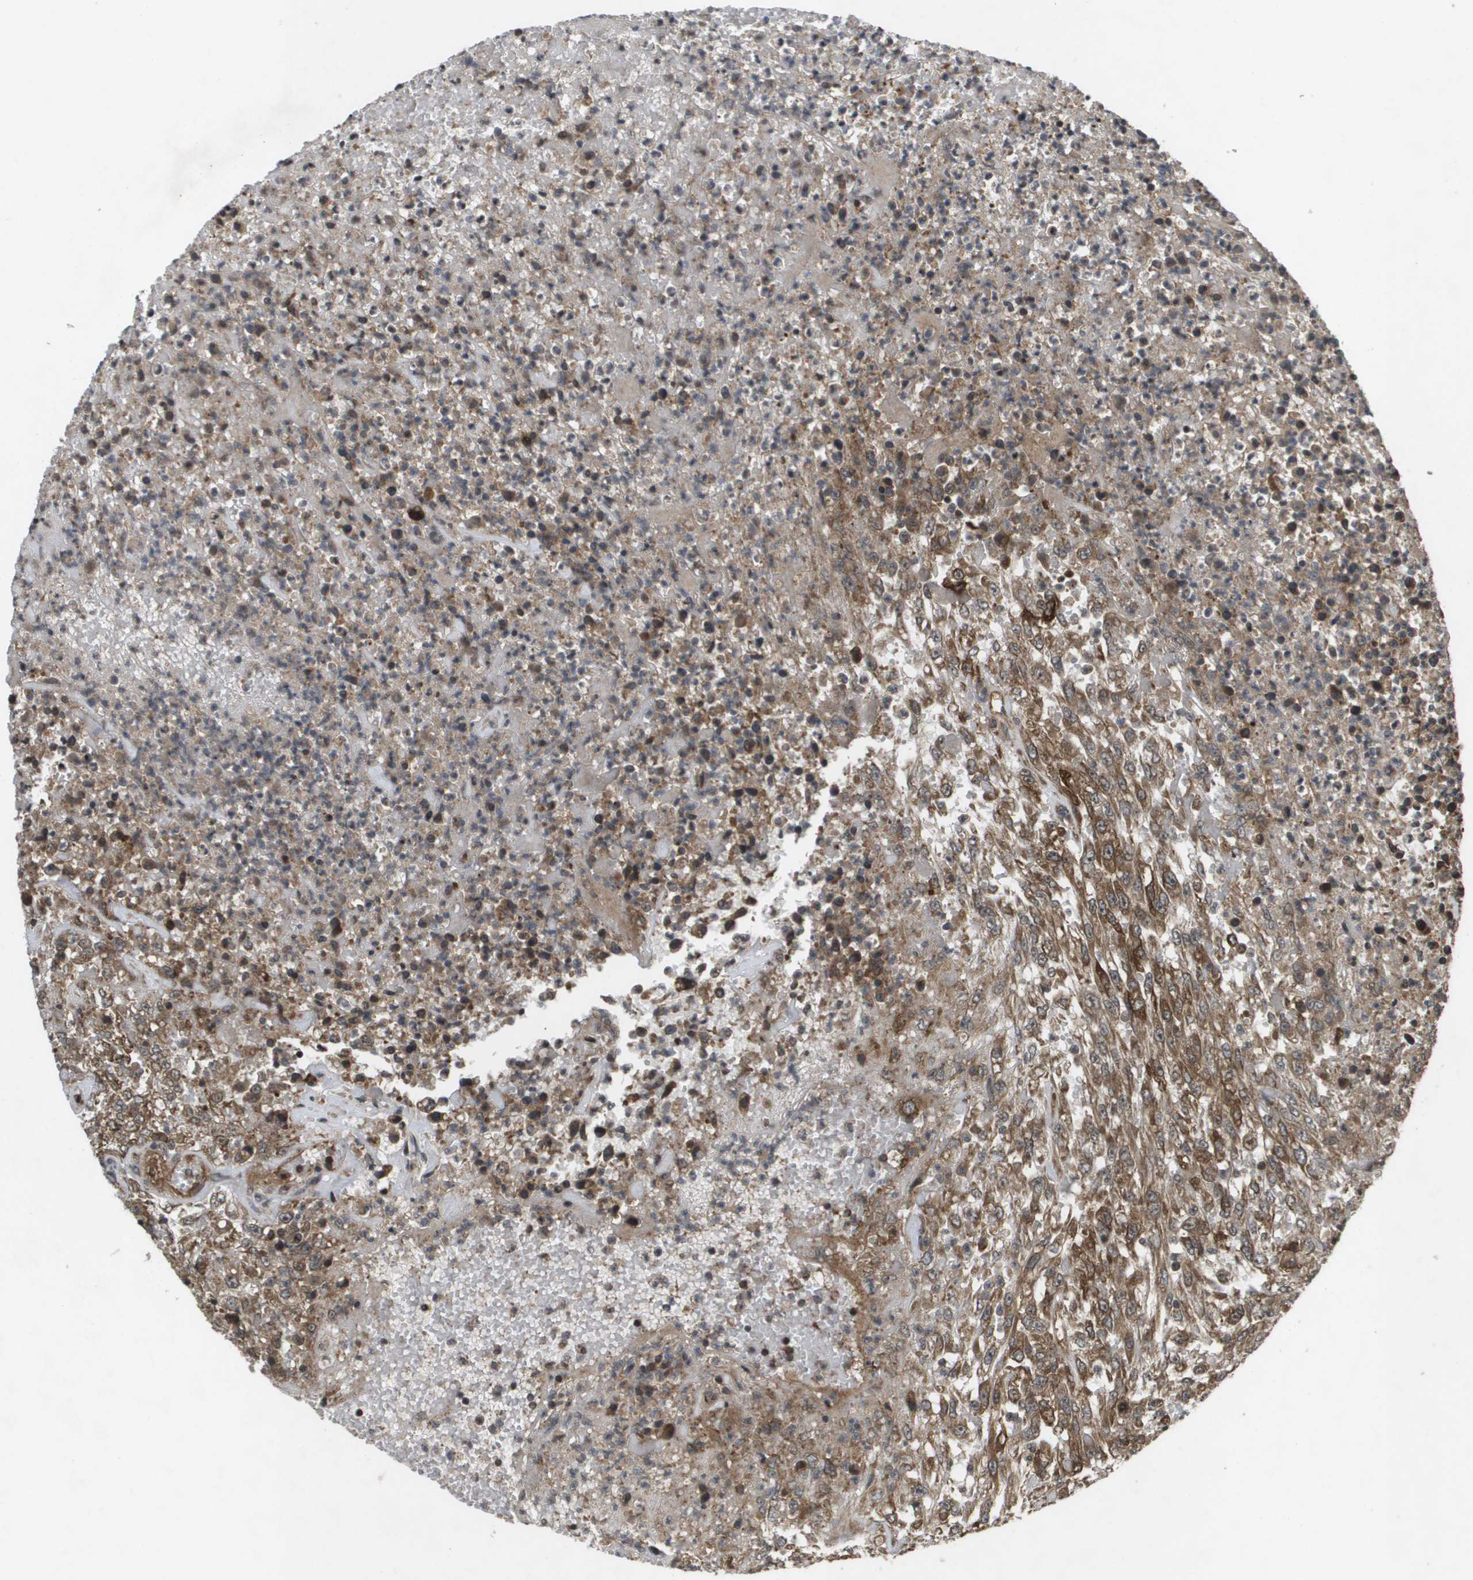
{"staining": {"intensity": "moderate", "quantity": ">75%", "location": "cytoplasmic/membranous"}, "tissue": "urothelial cancer", "cell_type": "Tumor cells", "image_type": "cancer", "snomed": [{"axis": "morphology", "description": "Urothelial carcinoma, High grade"}, {"axis": "topography", "description": "Urinary bladder"}], "caption": "Brown immunohistochemical staining in high-grade urothelial carcinoma demonstrates moderate cytoplasmic/membranous staining in about >75% of tumor cells.", "gene": "KIF11", "patient": {"sex": "male", "age": 46}}